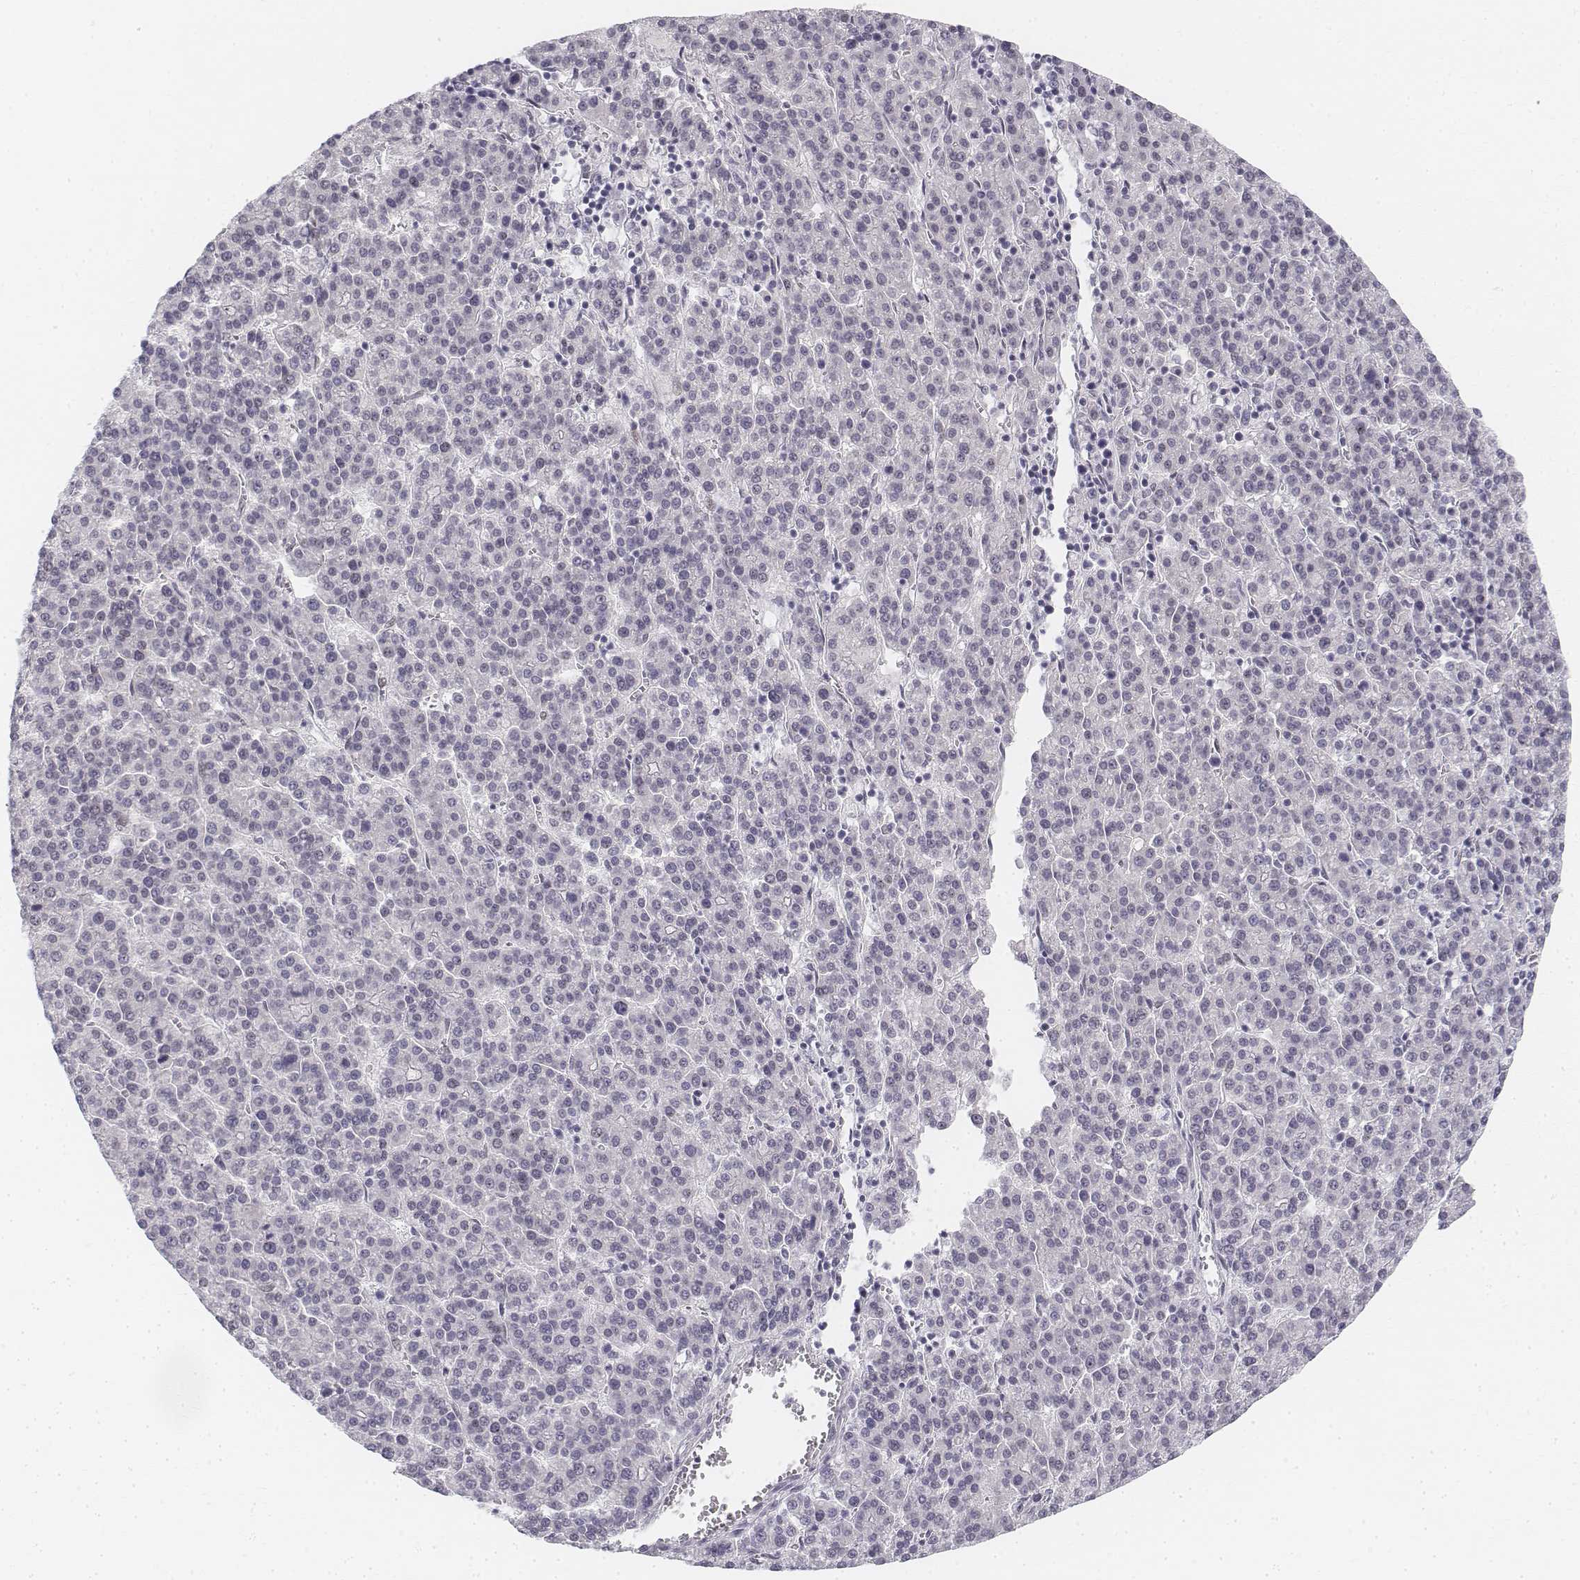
{"staining": {"intensity": "negative", "quantity": "none", "location": "none"}, "tissue": "liver cancer", "cell_type": "Tumor cells", "image_type": "cancer", "snomed": [{"axis": "morphology", "description": "Carcinoma, Hepatocellular, NOS"}, {"axis": "topography", "description": "Liver"}], "caption": "Immunohistochemistry (IHC) histopathology image of neoplastic tissue: liver hepatocellular carcinoma stained with DAB (3,3'-diaminobenzidine) displays no significant protein expression in tumor cells.", "gene": "KRTAP2-1", "patient": {"sex": "female", "age": 58}}